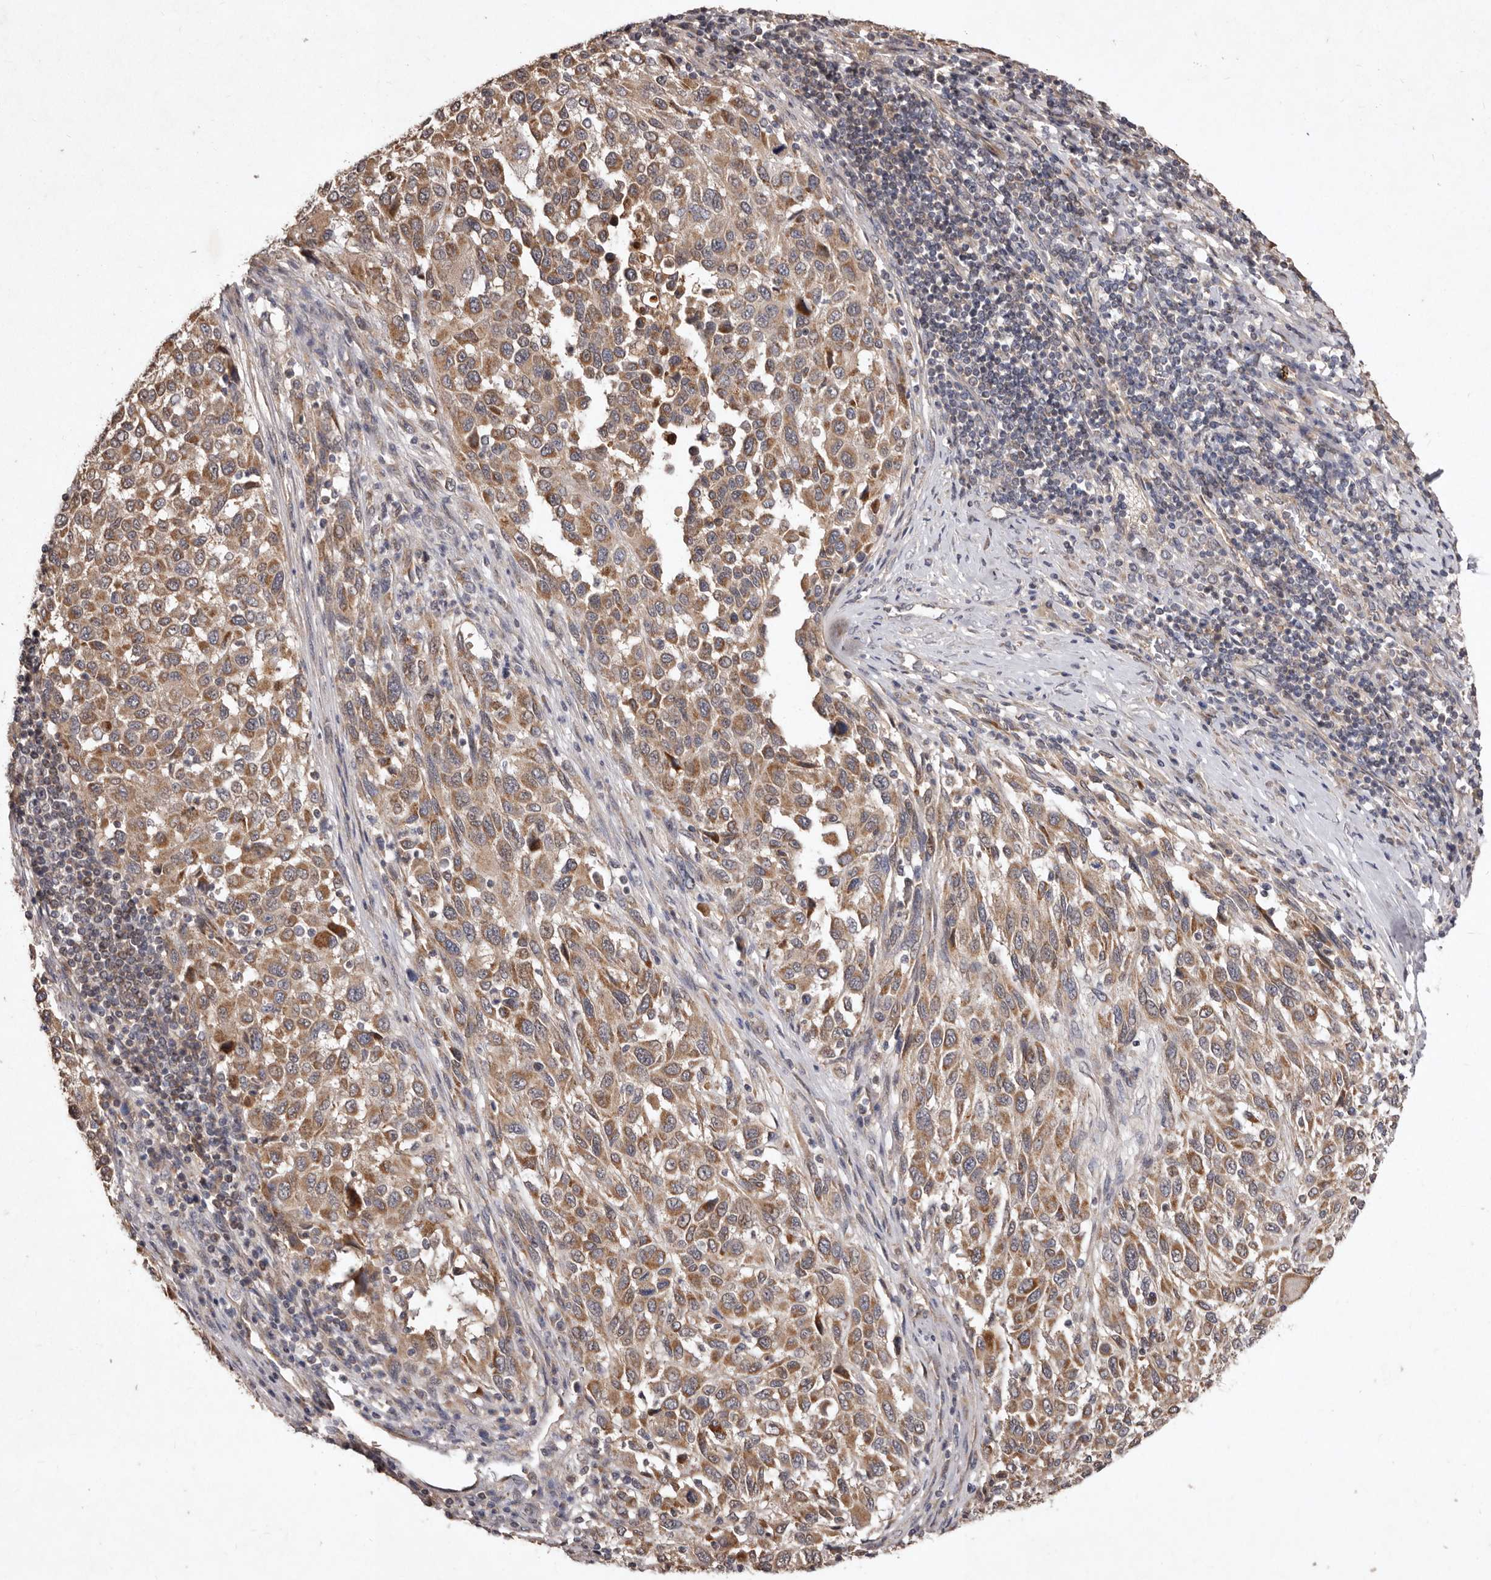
{"staining": {"intensity": "moderate", "quantity": ">75%", "location": "cytoplasmic/membranous"}, "tissue": "melanoma", "cell_type": "Tumor cells", "image_type": "cancer", "snomed": [{"axis": "morphology", "description": "Malignant melanoma, Metastatic site"}, {"axis": "topography", "description": "Lymph node"}], "caption": "Immunohistochemical staining of melanoma displays medium levels of moderate cytoplasmic/membranous protein positivity in about >75% of tumor cells. (Brightfield microscopy of DAB IHC at high magnification).", "gene": "FLAD1", "patient": {"sex": "male", "age": 61}}